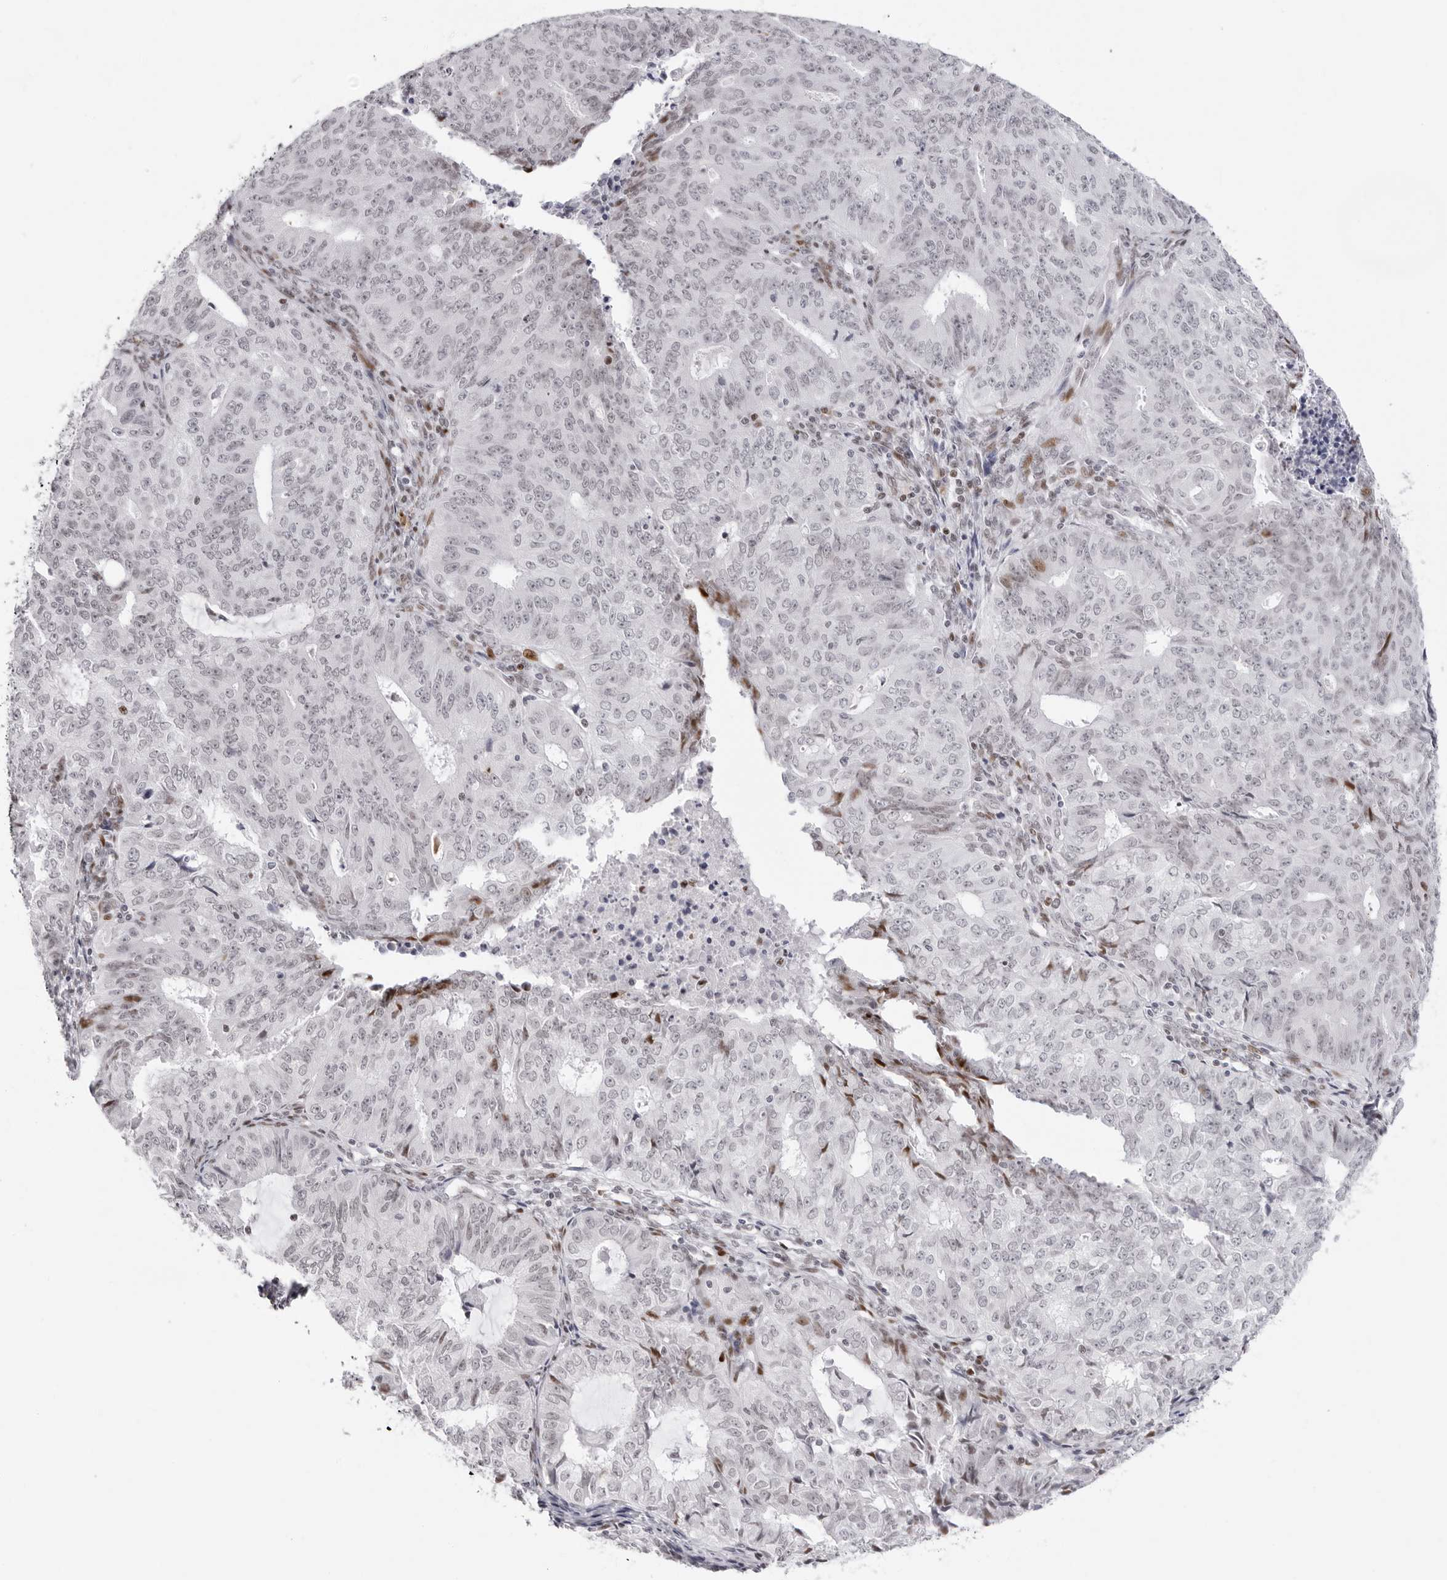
{"staining": {"intensity": "weak", "quantity": "<25%", "location": "nuclear"}, "tissue": "endometrial cancer", "cell_type": "Tumor cells", "image_type": "cancer", "snomed": [{"axis": "morphology", "description": "Adenocarcinoma, NOS"}, {"axis": "topography", "description": "Endometrium"}], "caption": "This micrograph is of endometrial cancer (adenocarcinoma) stained with immunohistochemistry (IHC) to label a protein in brown with the nuclei are counter-stained blue. There is no staining in tumor cells. (DAB (3,3'-diaminobenzidine) IHC visualized using brightfield microscopy, high magnification).", "gene": "NTPCR", "patient": {"sex": "female", "age": 32}}